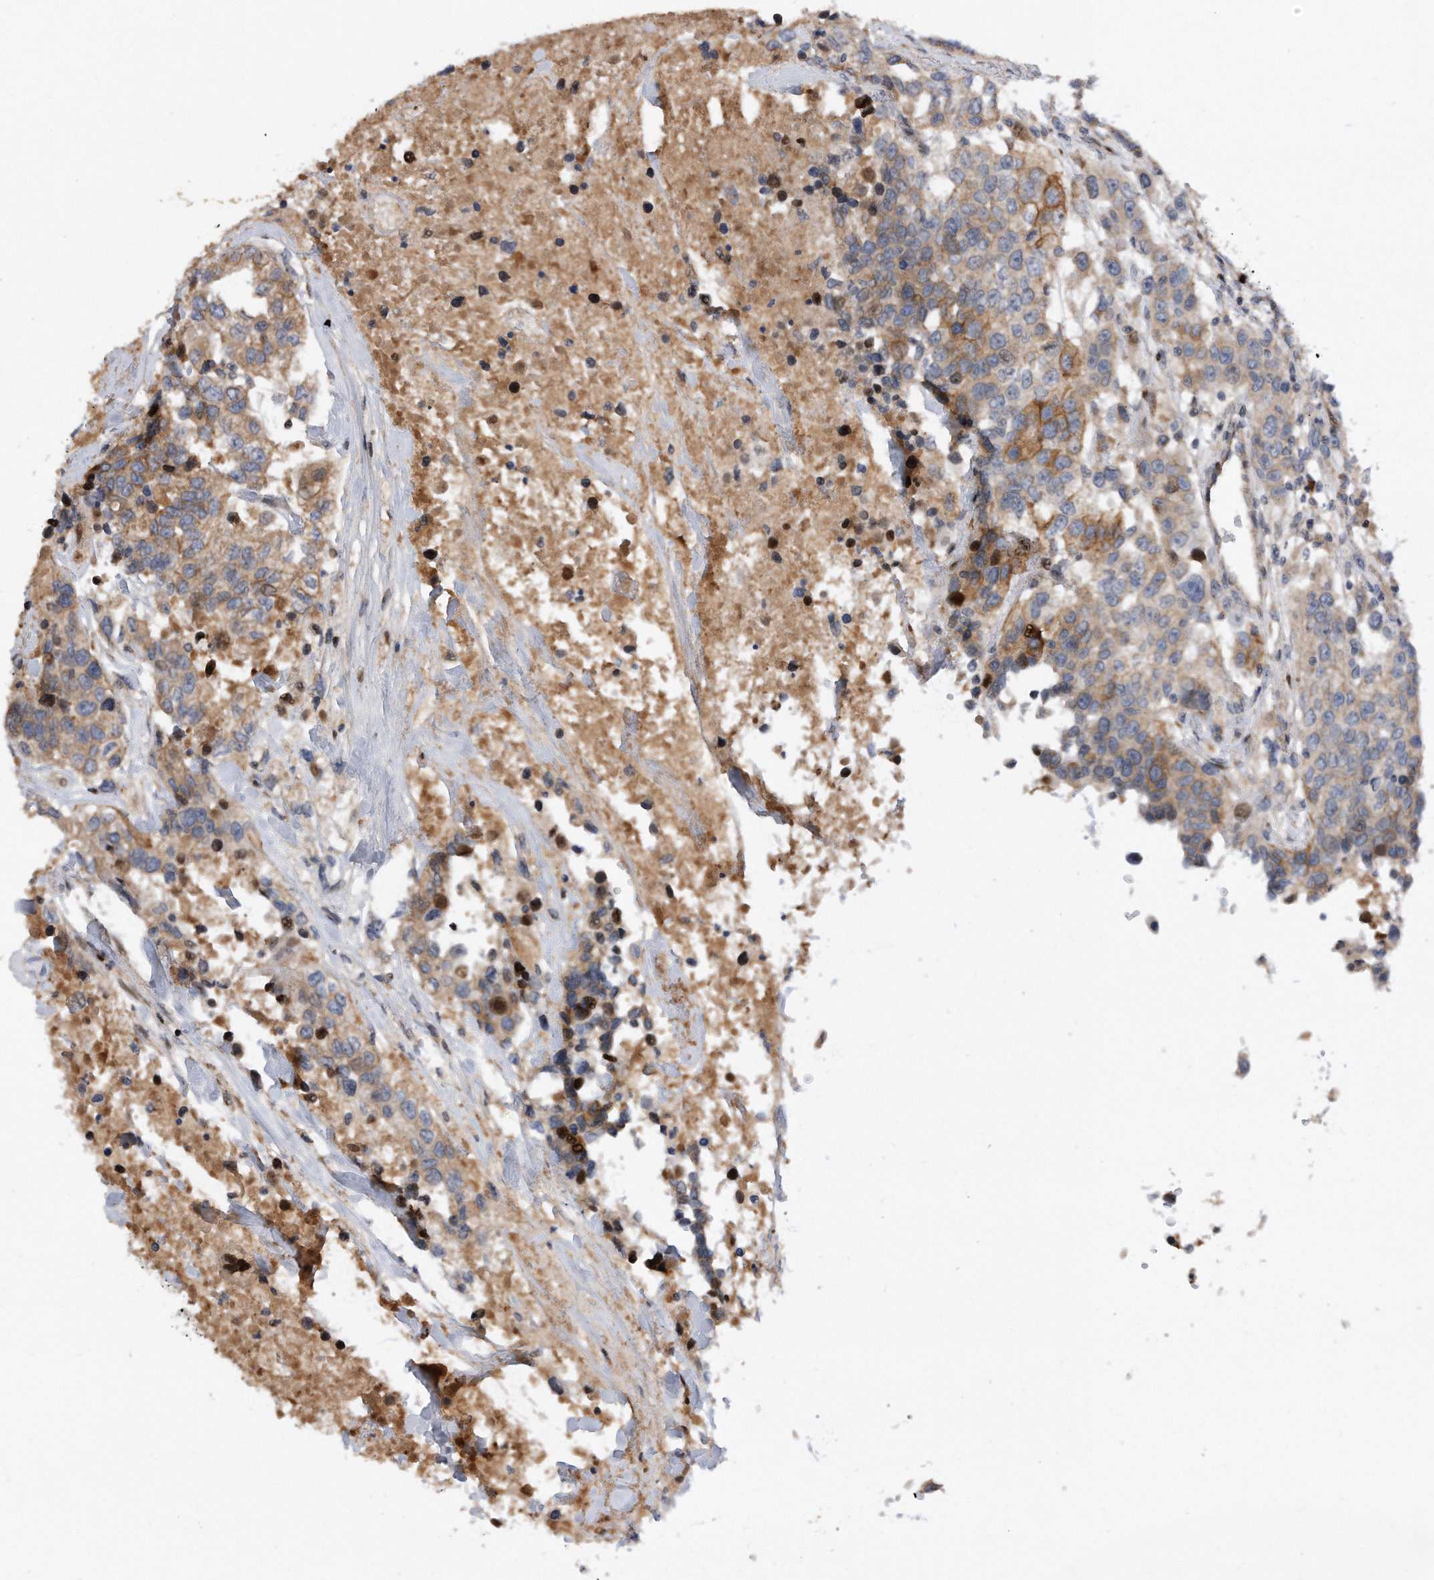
{"staining": {"intensity": "moderate", "quantity": "25%-75%", "location": "cytoplasmic/membranous"}, "tissue": "urothelial cancer", "cell_type": "Tumor cells", "image_type": "cancer", "snomed": [{"axis": "morphology", "description": "Urothelial carcinoma, High grade"}, {"axis": "topography", "description": "Urinary bladder"}], "caption": "High-power microscopy captured an IHC image of urothelial cancer, revealing moderate cytoplasmic/membranous expression in approximately 25%-75% of tumor cells.", "gene": "CDH12", "patient": {"sex": "female", "age": 80}}